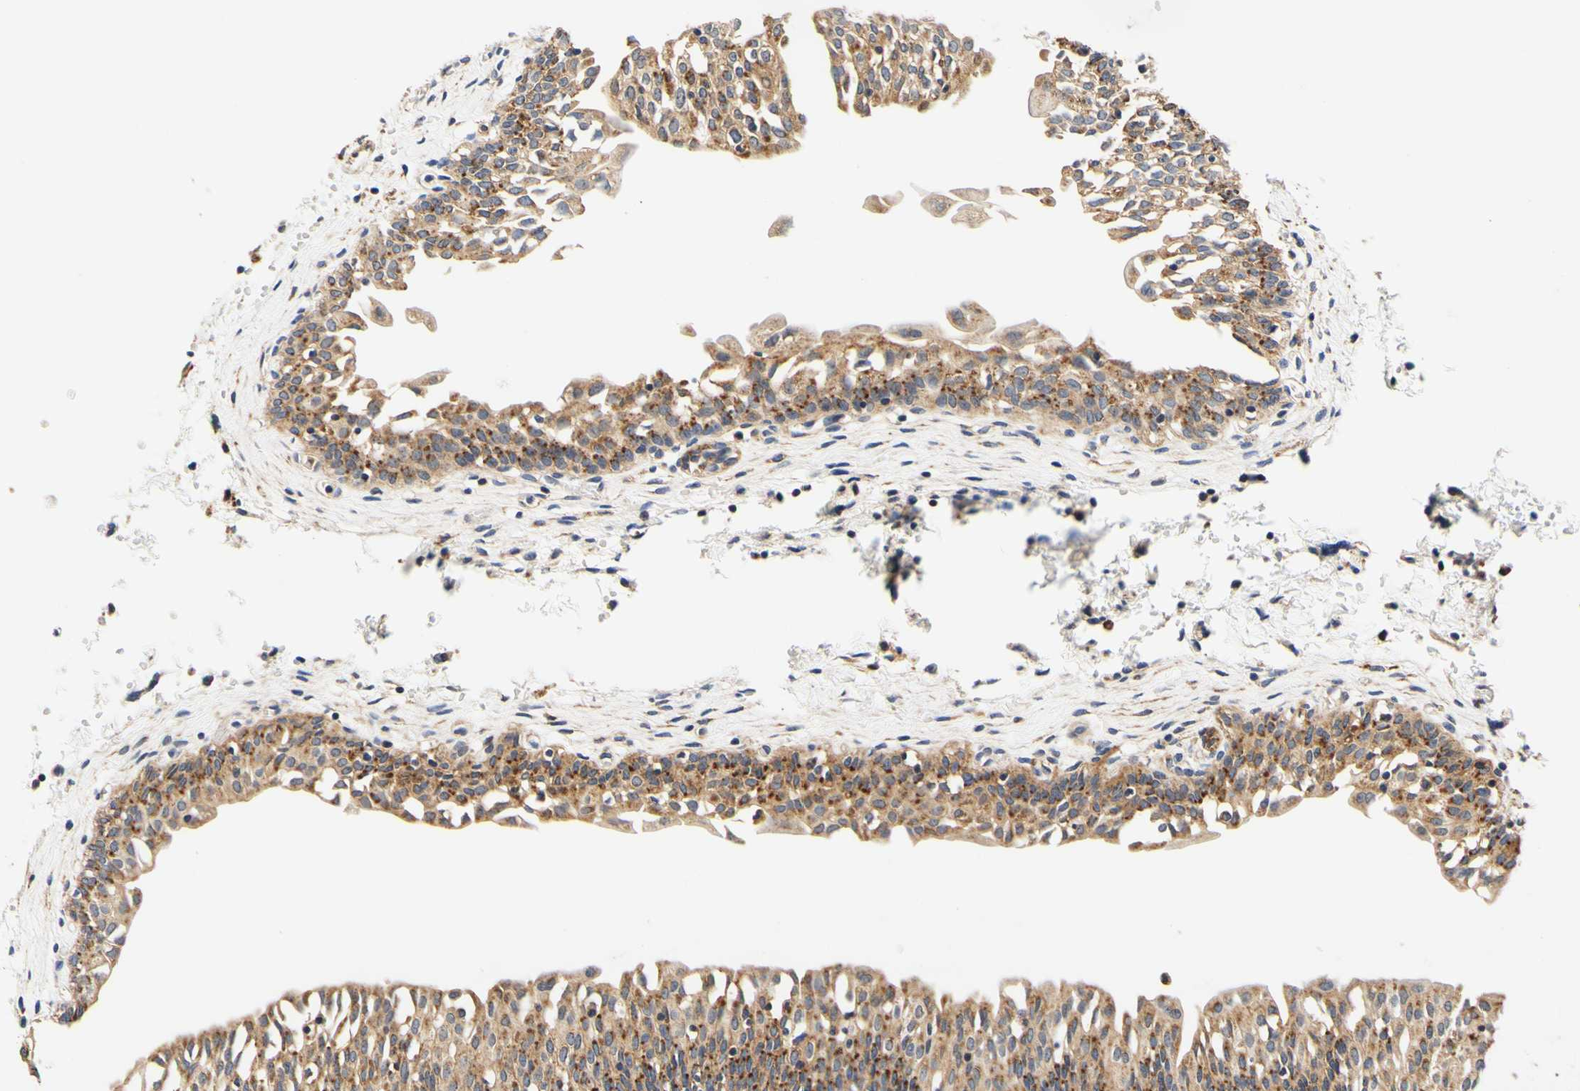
{"staining": {"intensity": "moderate", "quantity": ">75%", "location": "cytoplasmic/membranous"}, "tissue": "urinary bladder", "cell_type": "Urothelial cells", "image_type": "normal", "snomed": [{"axis": "morphology", "description": "Normal tissue, NOS"}, {"axis": "topography", "description": "Urinary bladder"}], "caption": "Urothelial cells show medium levels of moderate cytoplasmic/membranous expression in approximately >75% of cells in benign urinary bladder.", "gene": "CAMK4", "patient": {"sex": "male", "age": 55}}